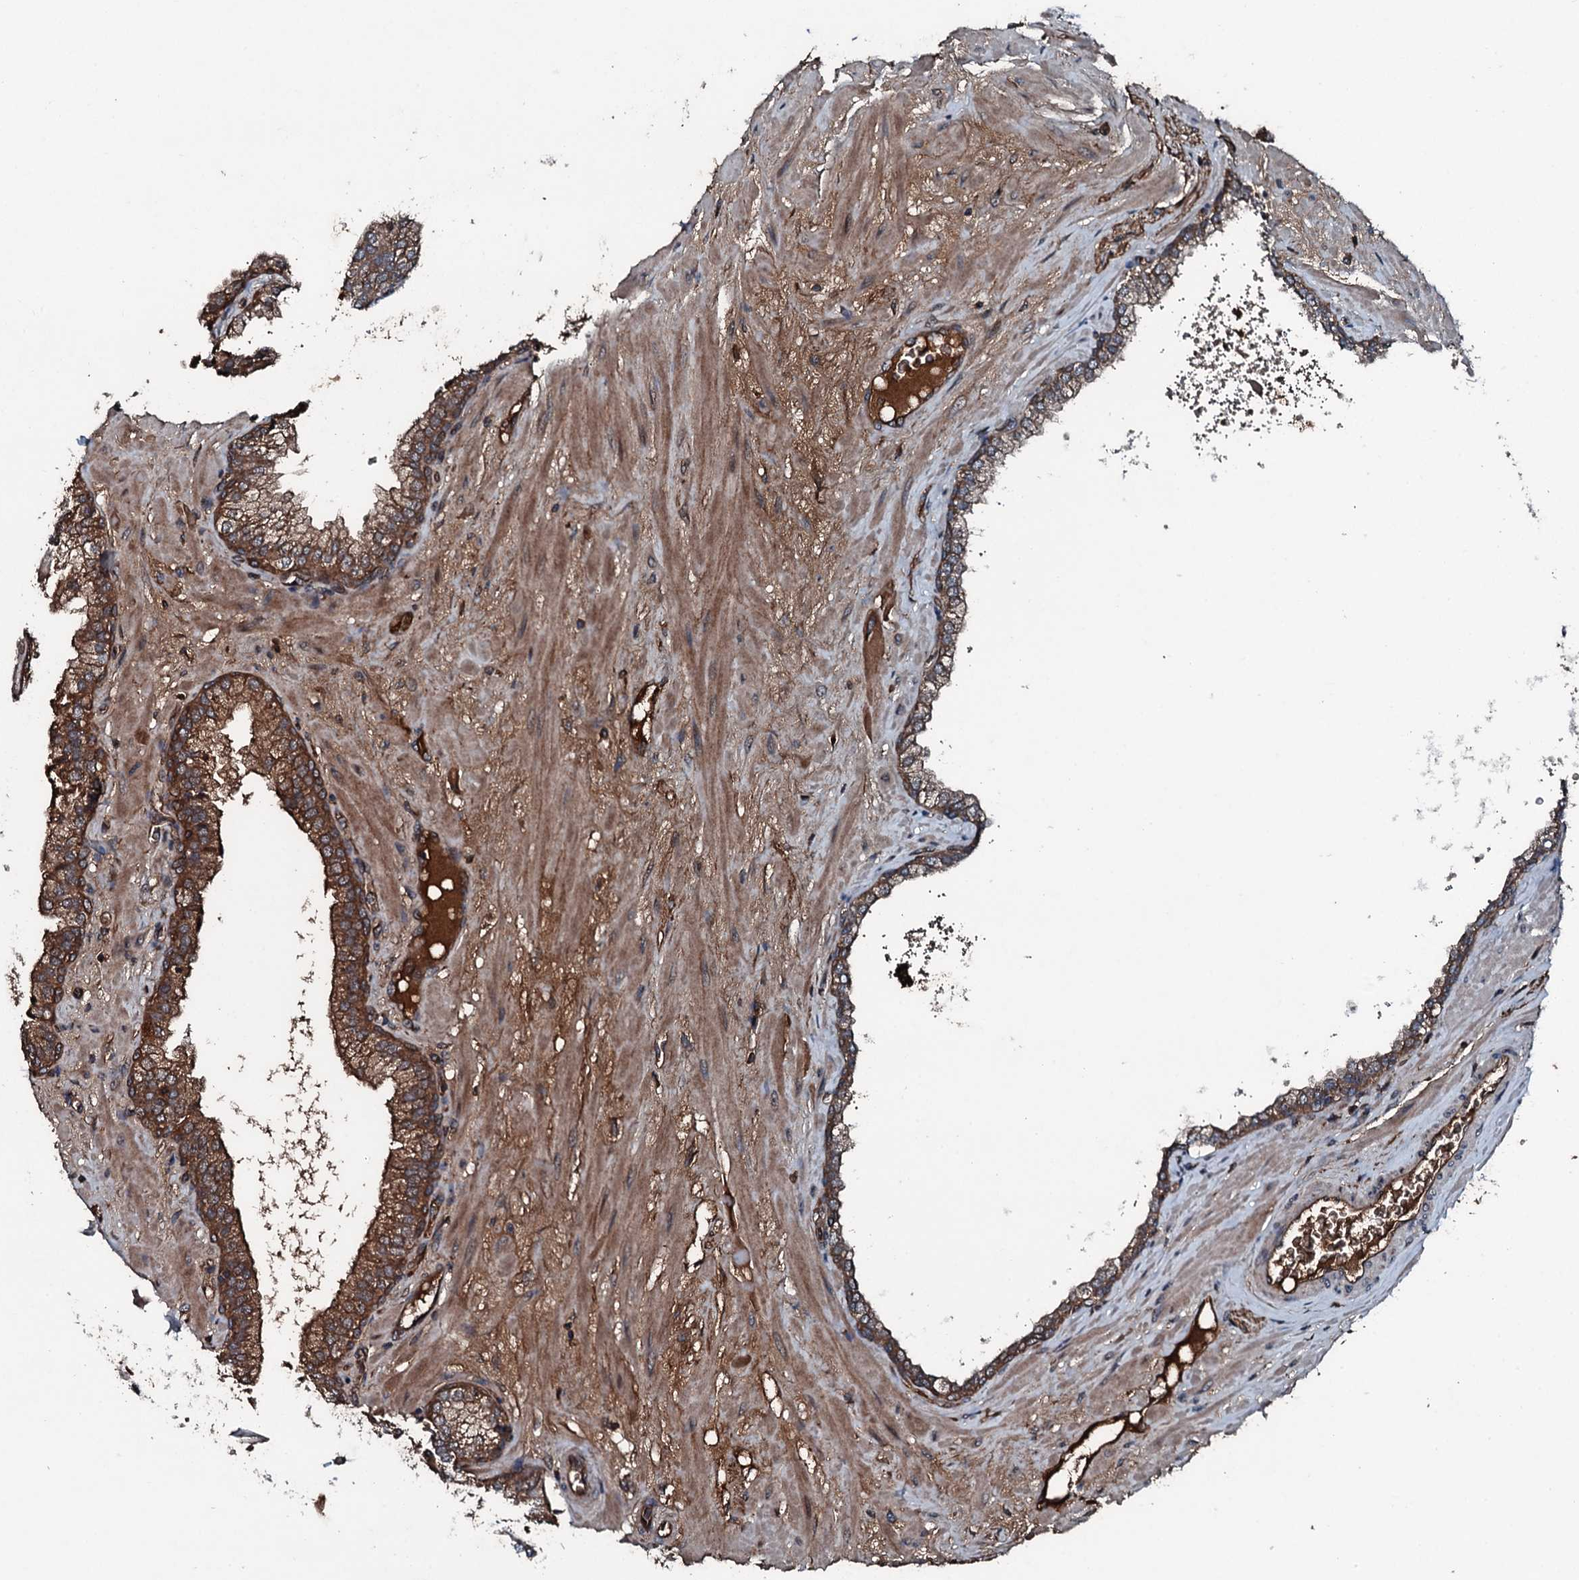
{"staining": {"intensity": "moderate", "quantity": ">75%", "location": "cytoplasmic/membranous"}, "tissue": "prostate", "cell_type": "Glandular cells", "image_type": "normal", "snomed": [{"axis": "morphology", "description": "Normal tissue, NOS"}, {"axis": "topography", "description": "Prostate"}], "caption": "Immunohistochemistry (IHC) histopathology image of unremarkable prostate stained for a protein (brown), which shows medium levels of moderate cytoplasmic/membranous expression in about >75% of glandular cells.", "gene": "TRIM7", "patient": {"sex": "male", "age": 60}}